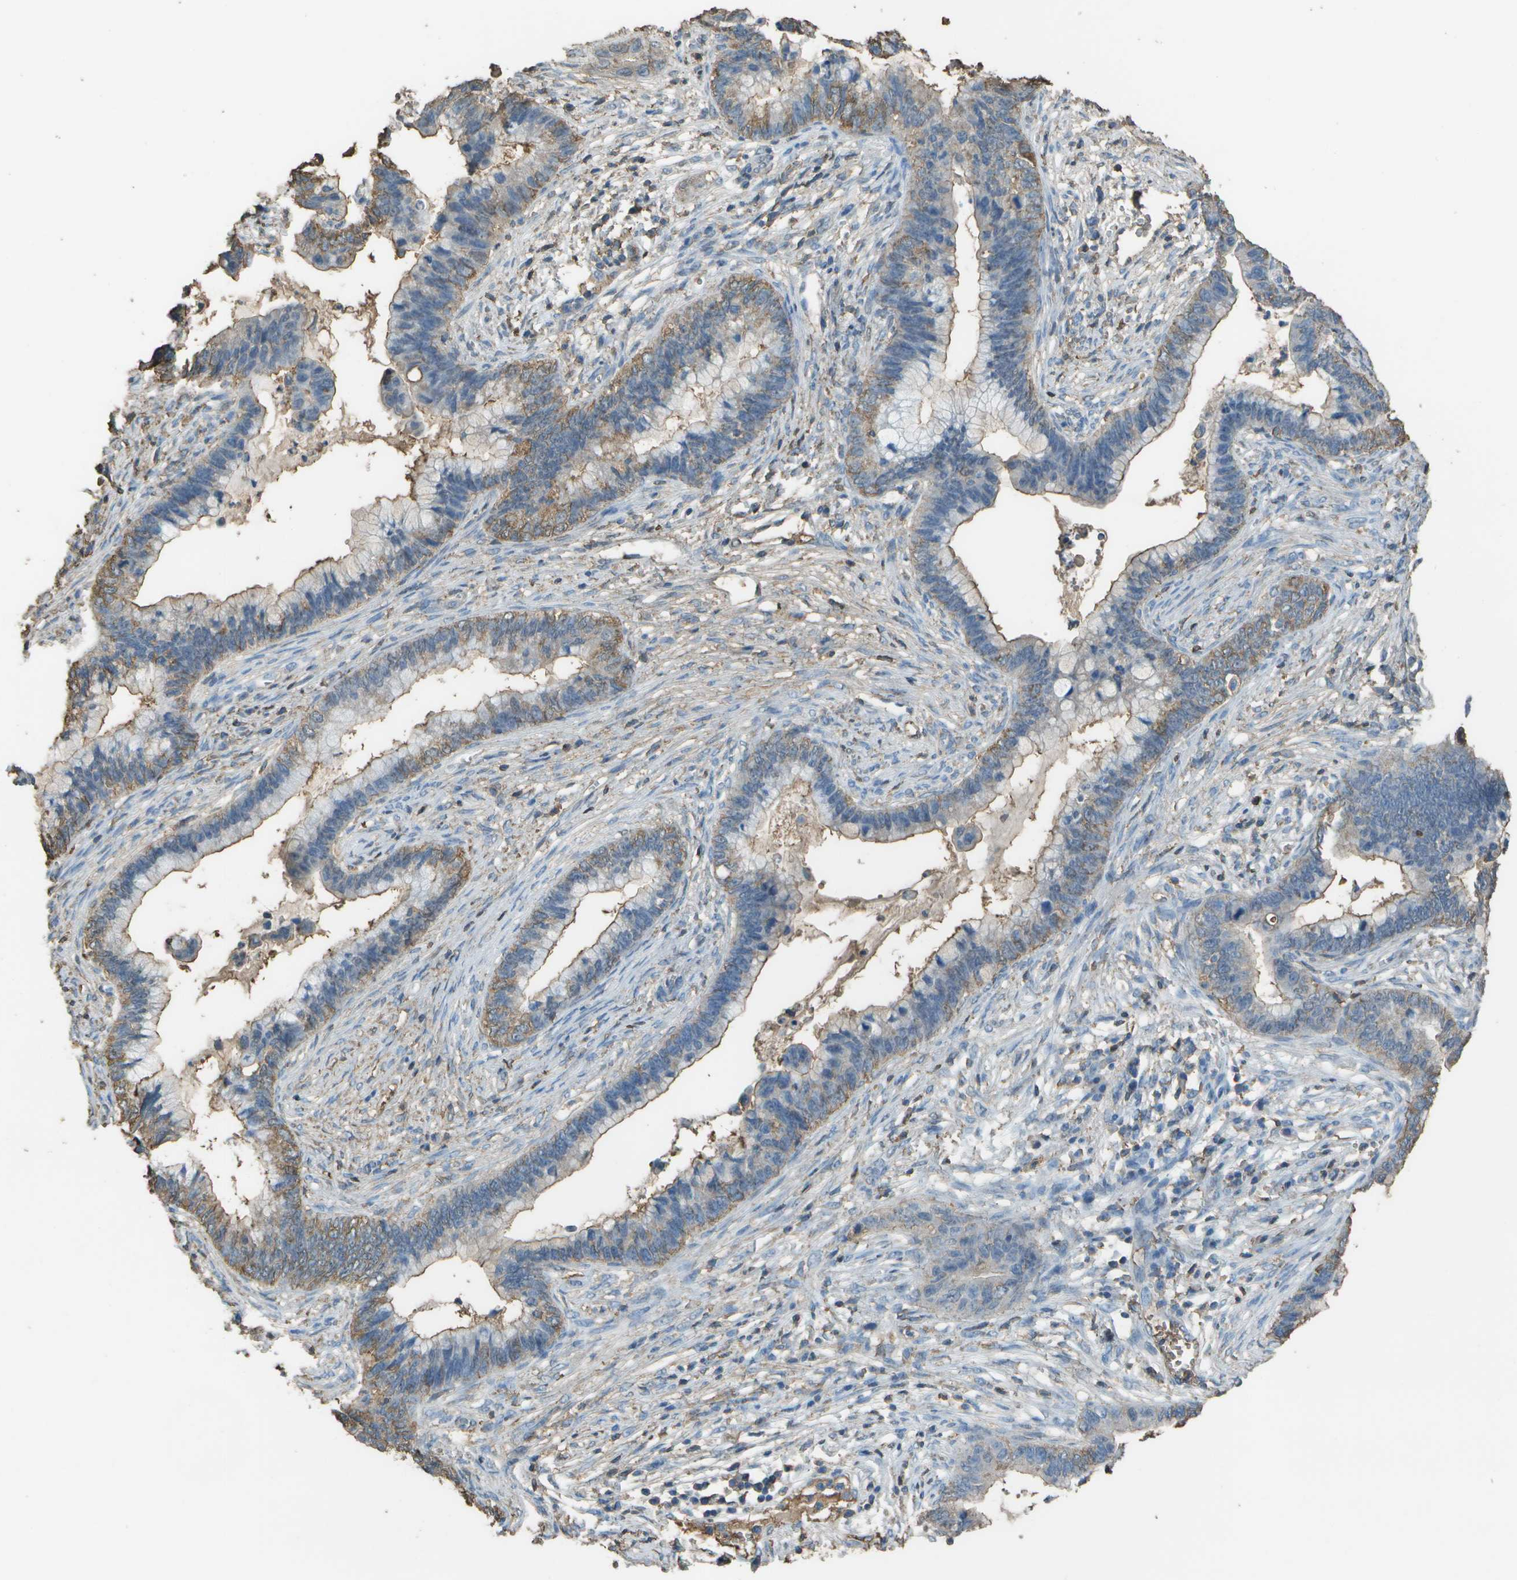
{"staining": {"intensity": "weak", "quantity": ">75%", "location": "cytoplasmic/membranous"}, "tissue": "cervical cancer", "cell_type": "Tumor cells", "image_type": "cancer", "snomed": [{"axis": "morphology", "description": "Adenocarcinoma, NOS"}, {"axis": "topography", "description": "Cervix"}], "caption": "A histopathology image of human cervical cancer stained for a protein displays weak cytoplasmic/membranous brown staining in tumor cells.", "gene": "CYP4F11", "patient": {"sex": "female", "age": 44}}